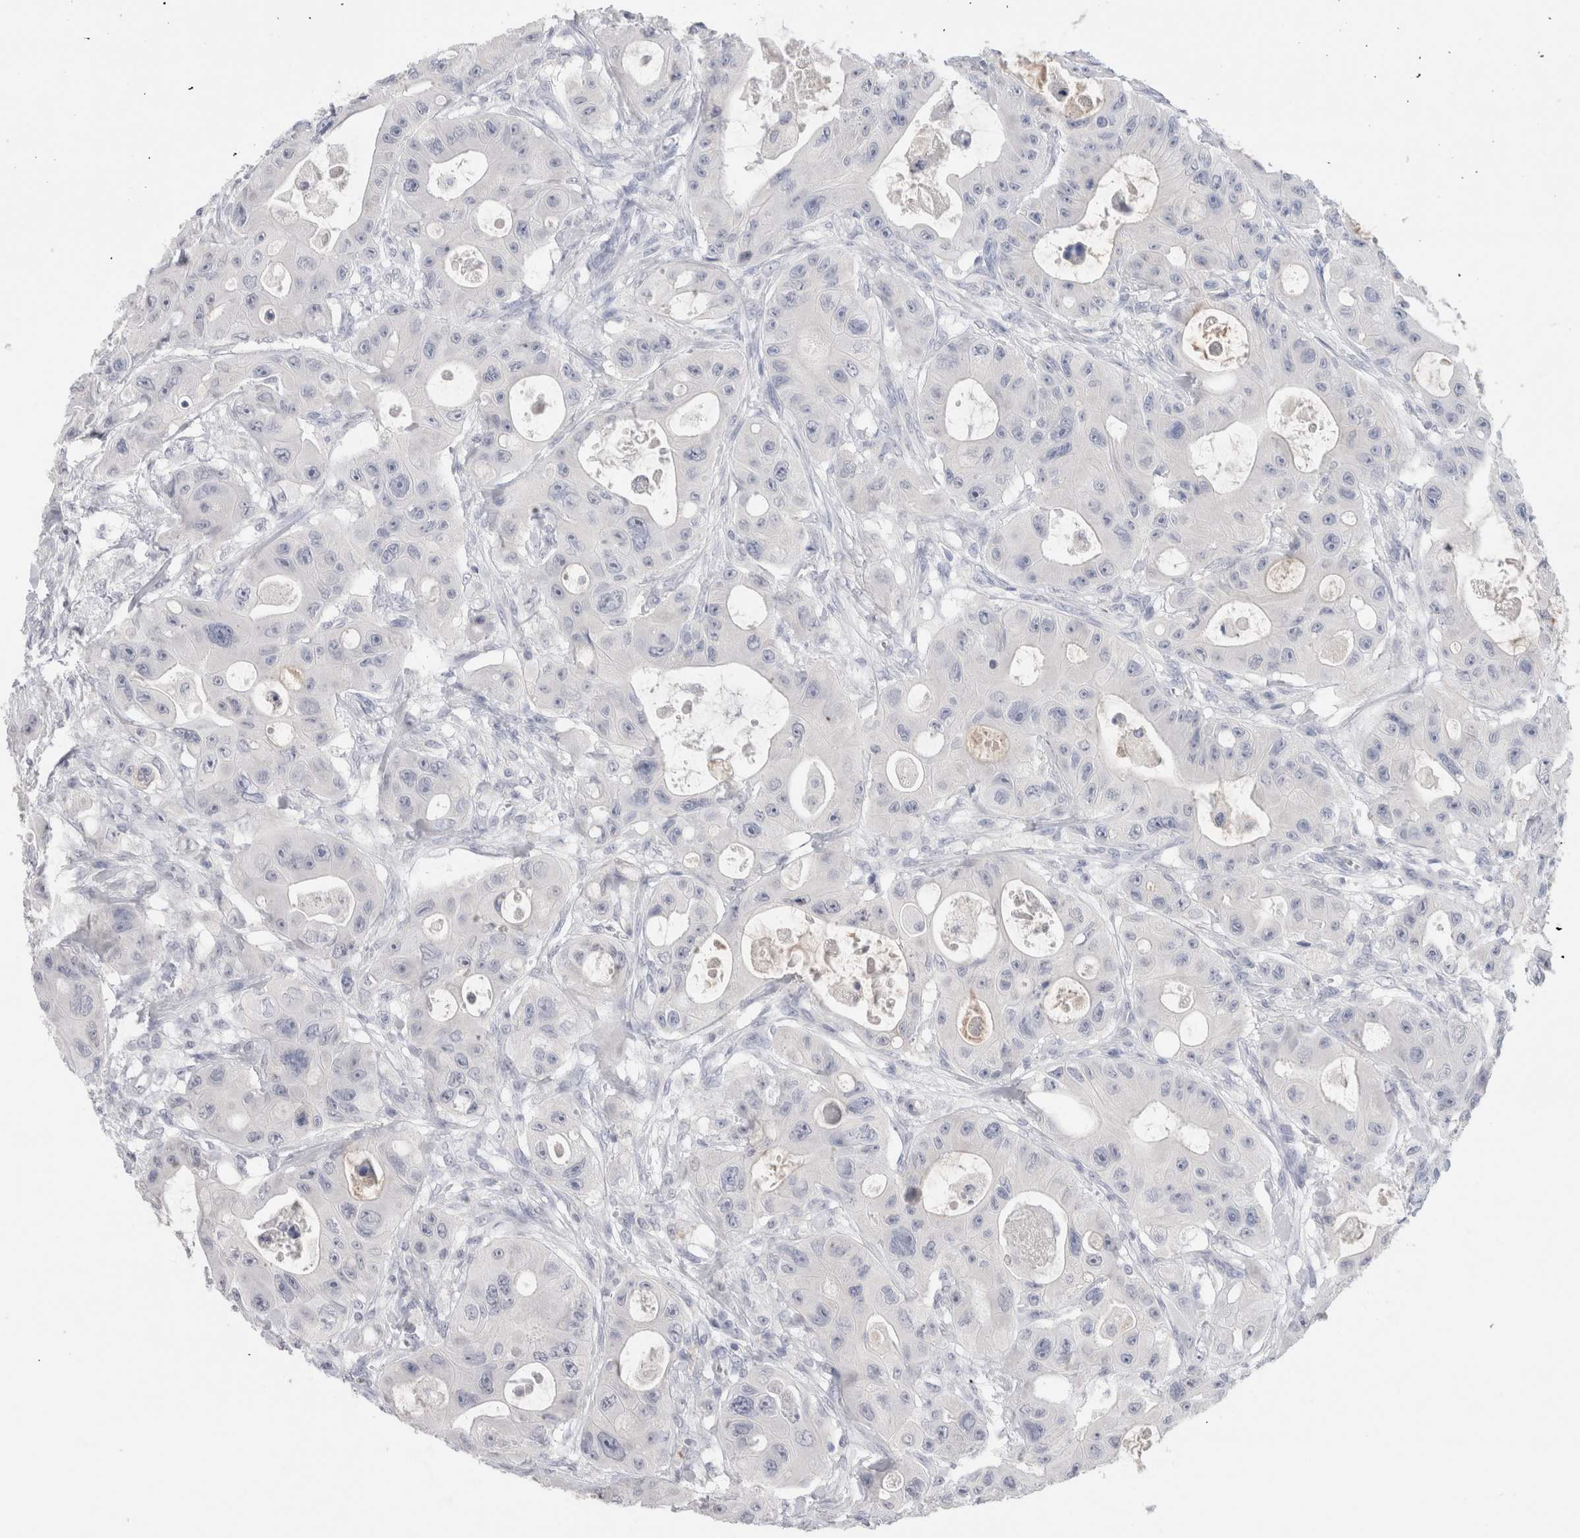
{"staining": {"intensity": "negative", "quantity": "none", "location": "none"}, "tissue": "colorectal cancer", "cell_type": "Tumor cells", "image_type": "cancer", "snomed": [{"axis": "morphology", "description": "Adenocarcinoma, NOS"}, {"axis": "topography", "description": "Colon"}], "caption": "Tumor cells are negative for protein expression in human colorectal cancer (adenocarcinoma).", "gene": "LAMP3", "patient": {"sex": "female", "age": 46}}